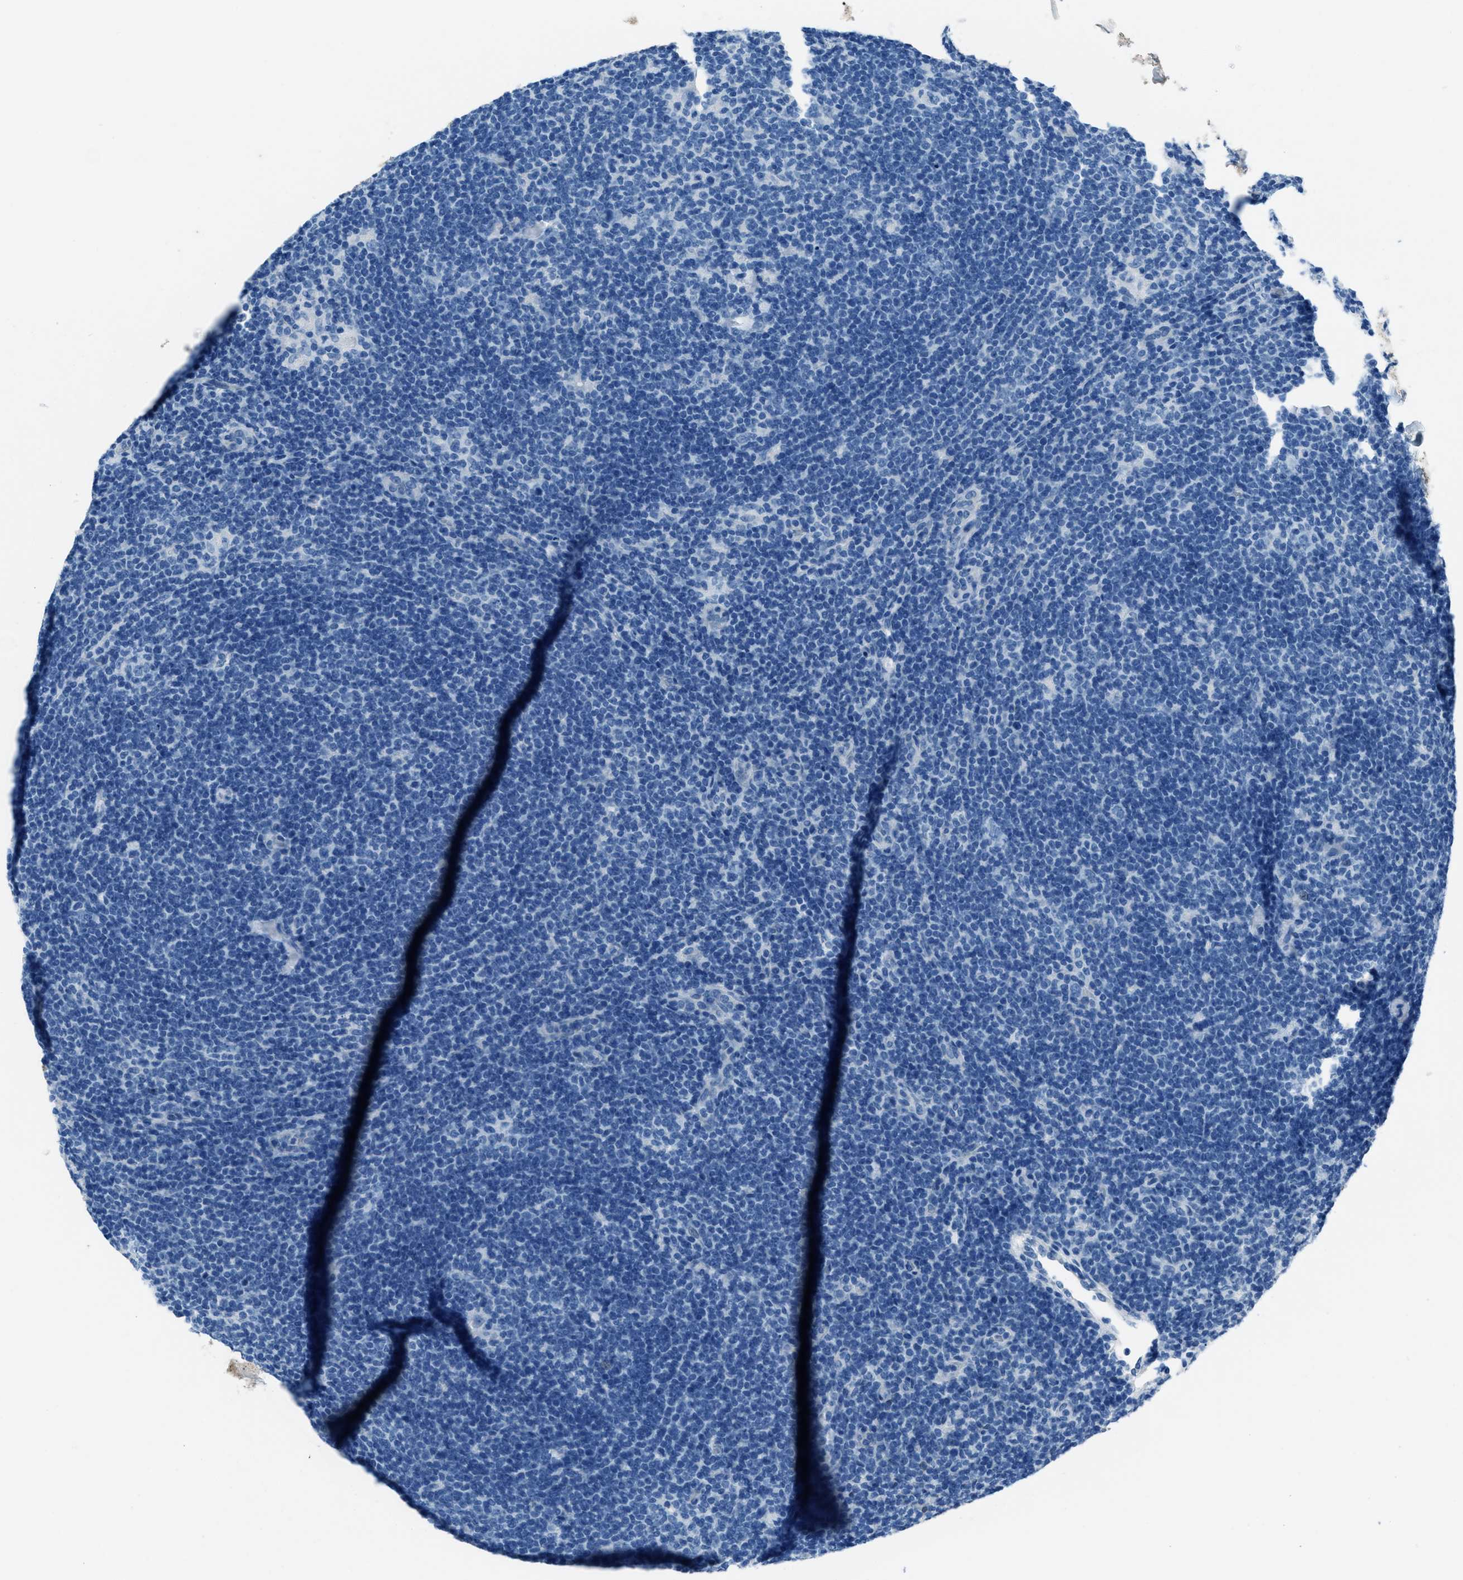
{"staining": {"intensity": "negative", "quantity": "none", "location": "none"}, "tissue": "lymphoma", "cell_type": "Tumor cells", "image_type": "cancer", "snomed": [{"axis": "morphology", "description": "Hodgkin's disease, NOS"}, {"axis": "topography", "description": "Lymph node"}], "caption": "Immunohistochemistry micrograph of neoplastic tissue: human lymphoma stained with DAB (3,3'-diaminobenzidine) exhibits no significant protein expression in tumor cells. (DAB (3,3'-diaminobenzidine) immunohistochemistry with hematoxylin counter stain).", "gene": "AMACR", "patient": {"sex": "female", "age": 57}}